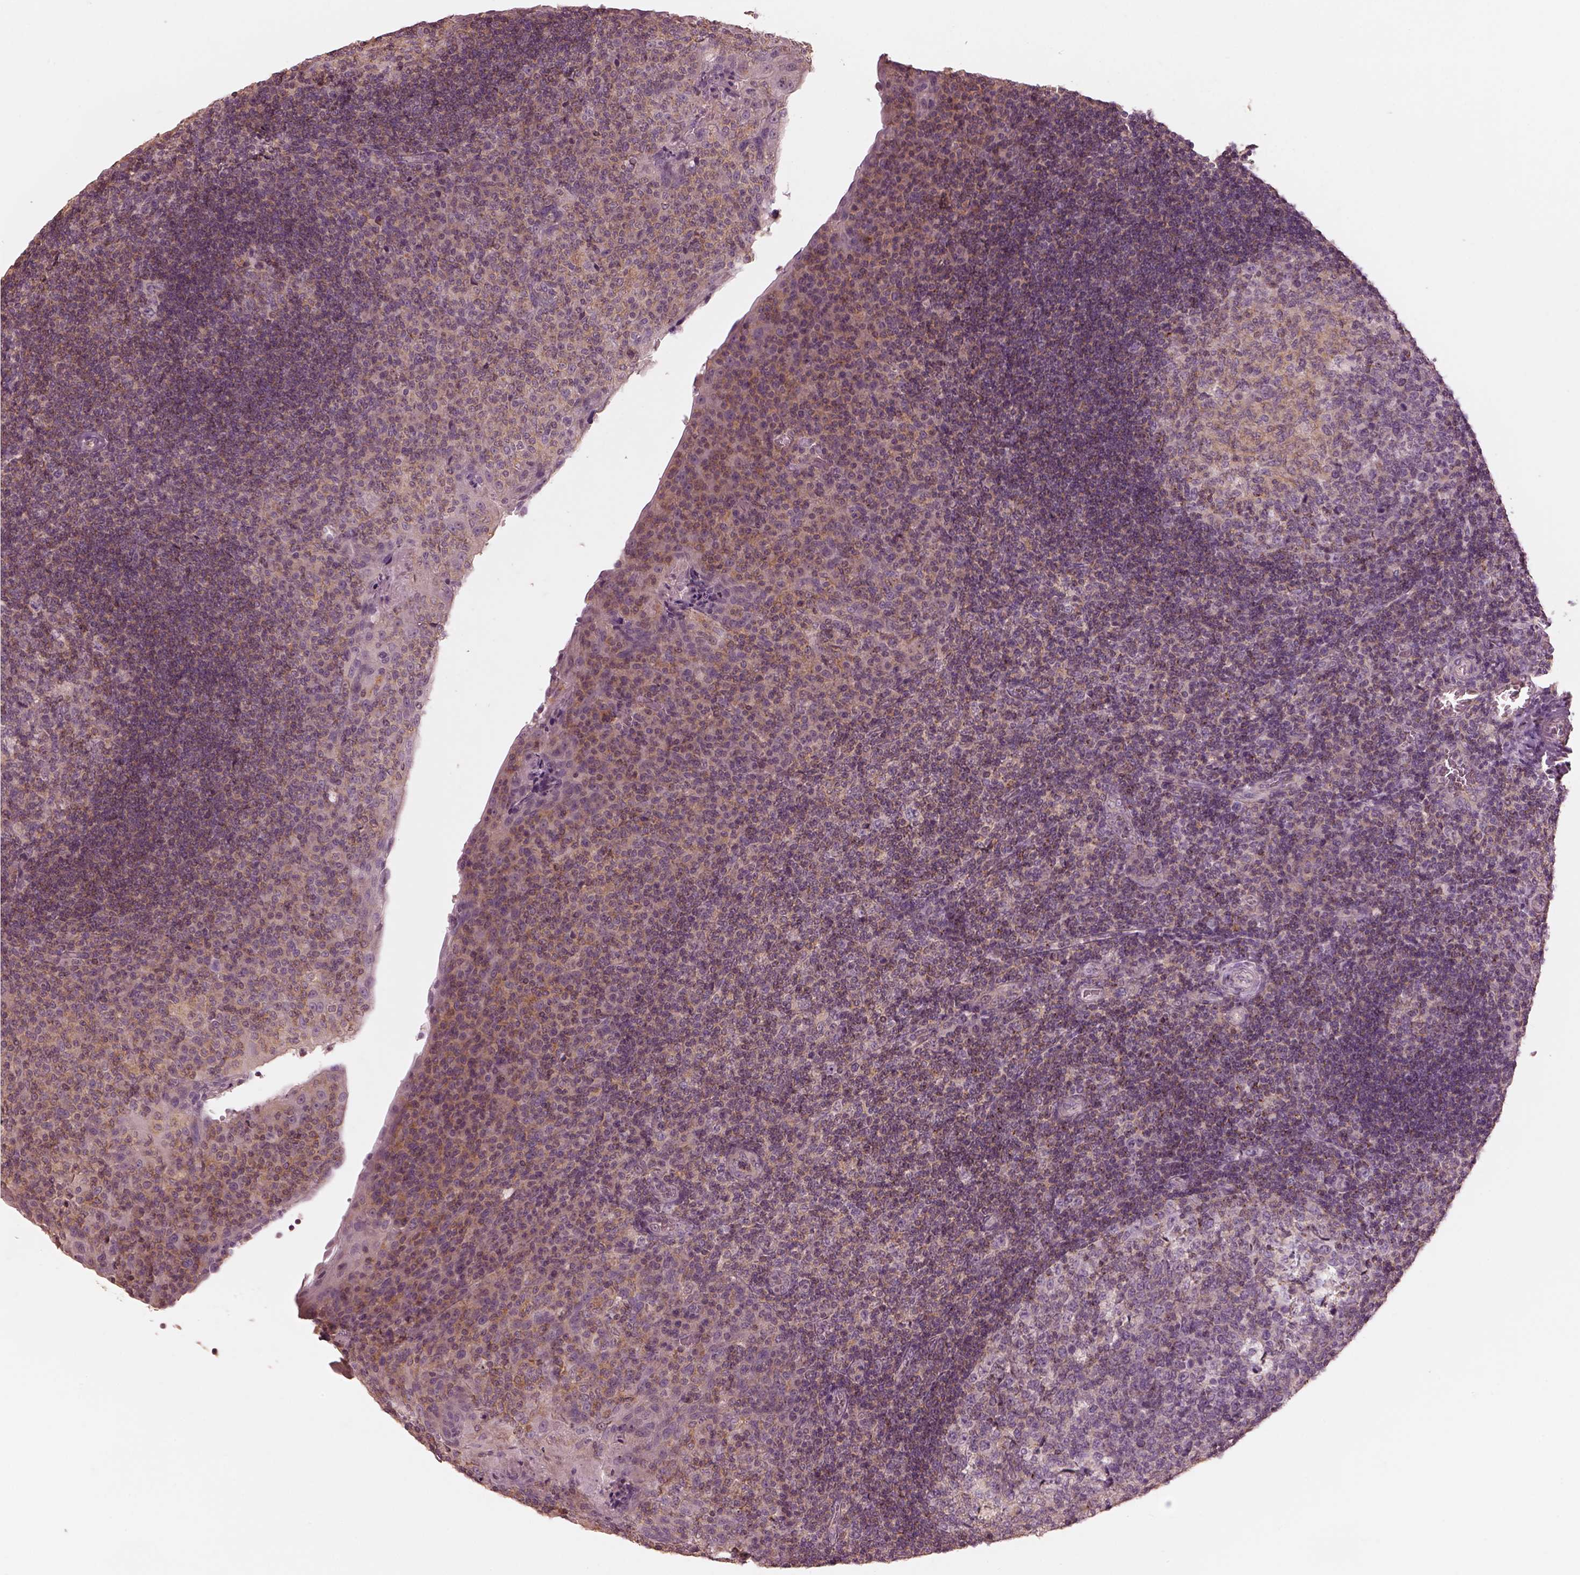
{"staining": {"intensity": "weak", "quantity": ">75%", "location": "cytoplasmic/membranous"}, "tissue": "tonsil", "cell_type": "Germinal center cells", "image_type": "normal", "snomed": [{"axis": "morphology", "description": "Normal tissue, NOS"}, {"axis": "topography", "description": "Tonsil"}], "caption": "This micrograph demonstrates IHC staining of unremarkable tonsil, with low weak cytoplasmic/membranous staining in approximately >75% of germinal center cells.", "gene": "PRKACG", "patient": {"sex": "male", "age": 17}}